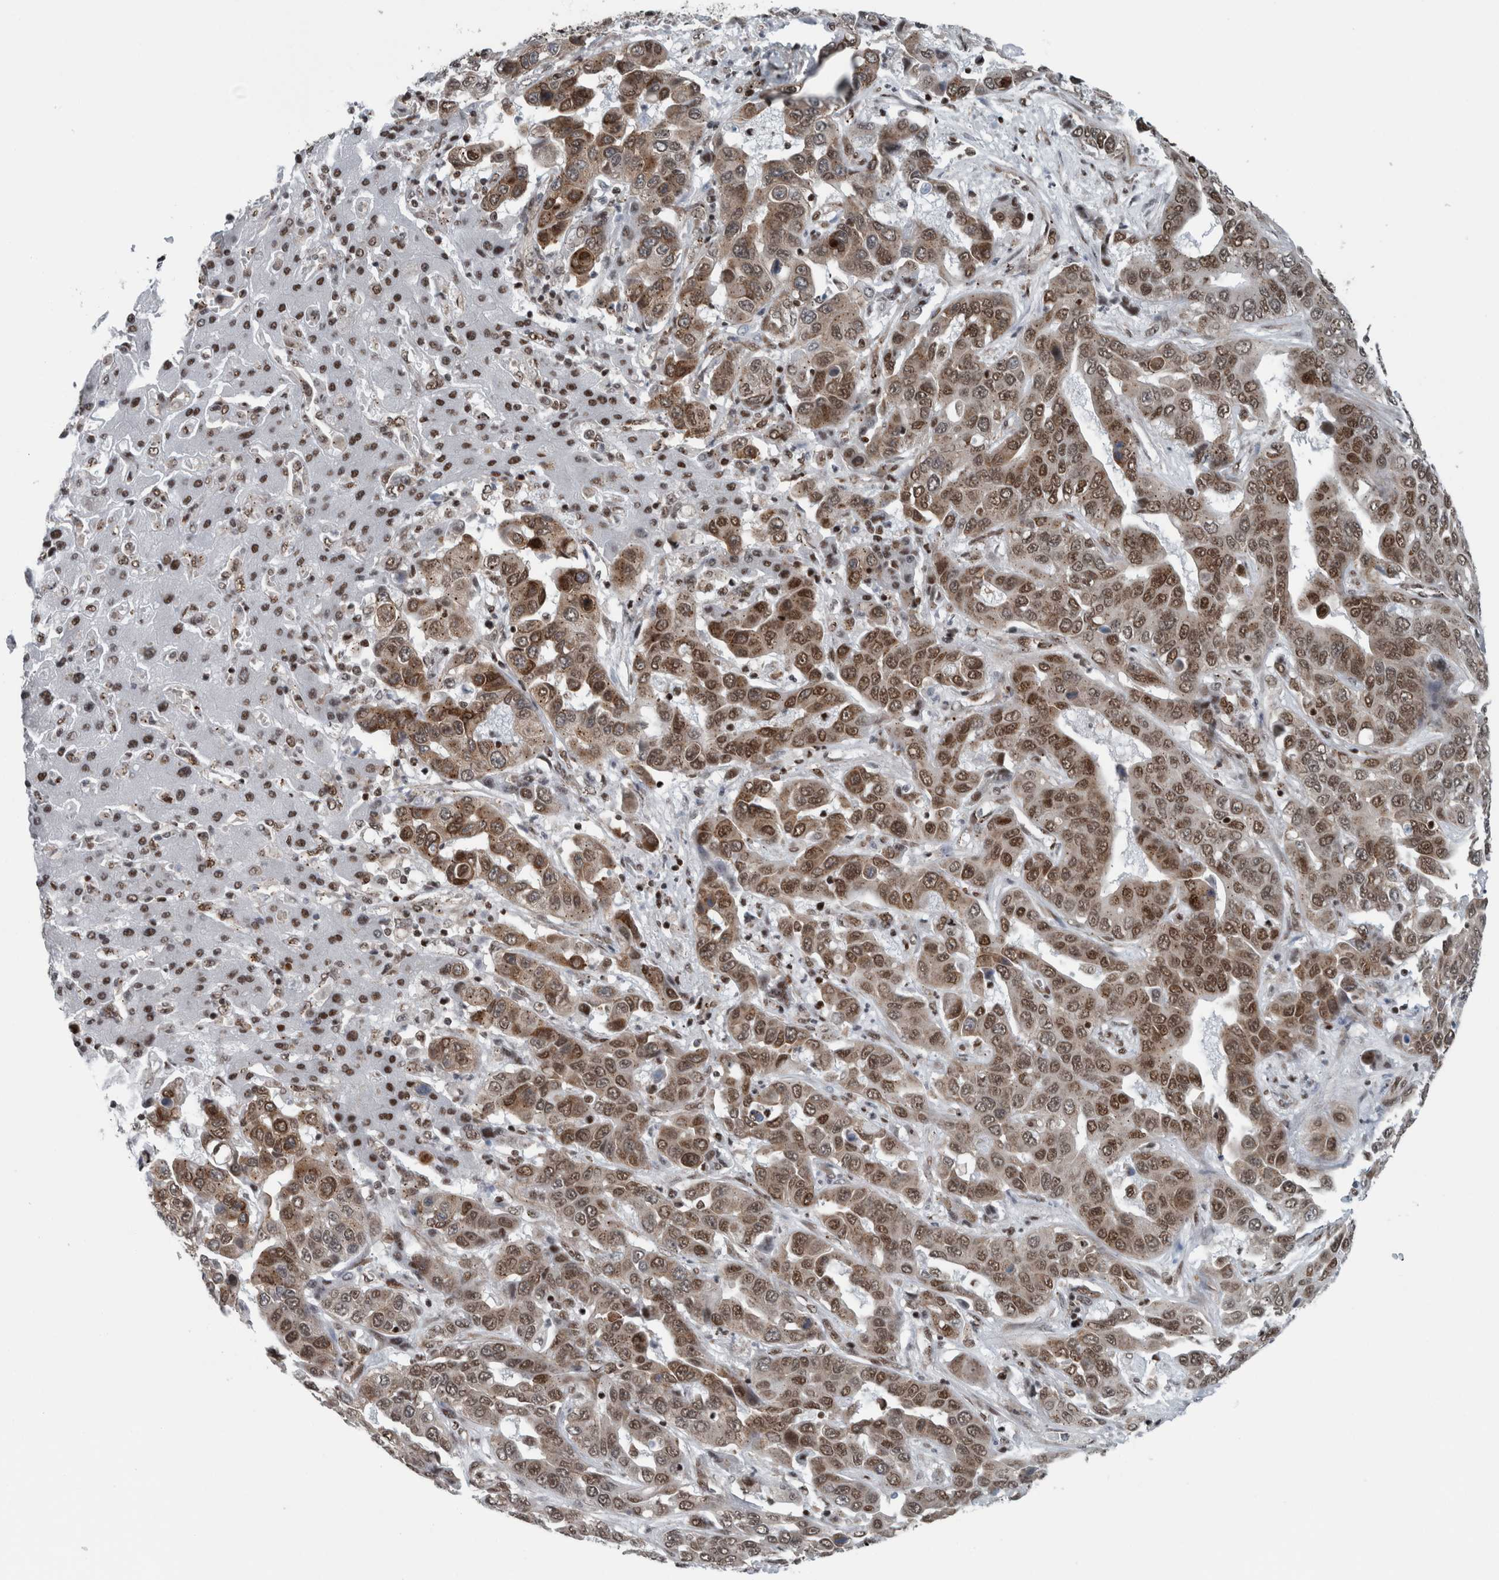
{"staining": {"intensity": "moderate", "quantity": ">75%", "location": "nuclear"}, "tissue": "liver cancer", "cell_type": "Tumor cells", "image_type": "cancer", "snomed": [{"axis": "morphology", "description": "Cholangiocarcinoma"}, {"axis": "topography", "description": "Liver"}], "caption": "Protein expression analysis of liver cancer (cholangiocarcinoma) reveals moderate nuclear expression in approximately >75% of tumor cells.", "gene": "DNMT3A", "patient": {"sex": "female", "age": 52}}